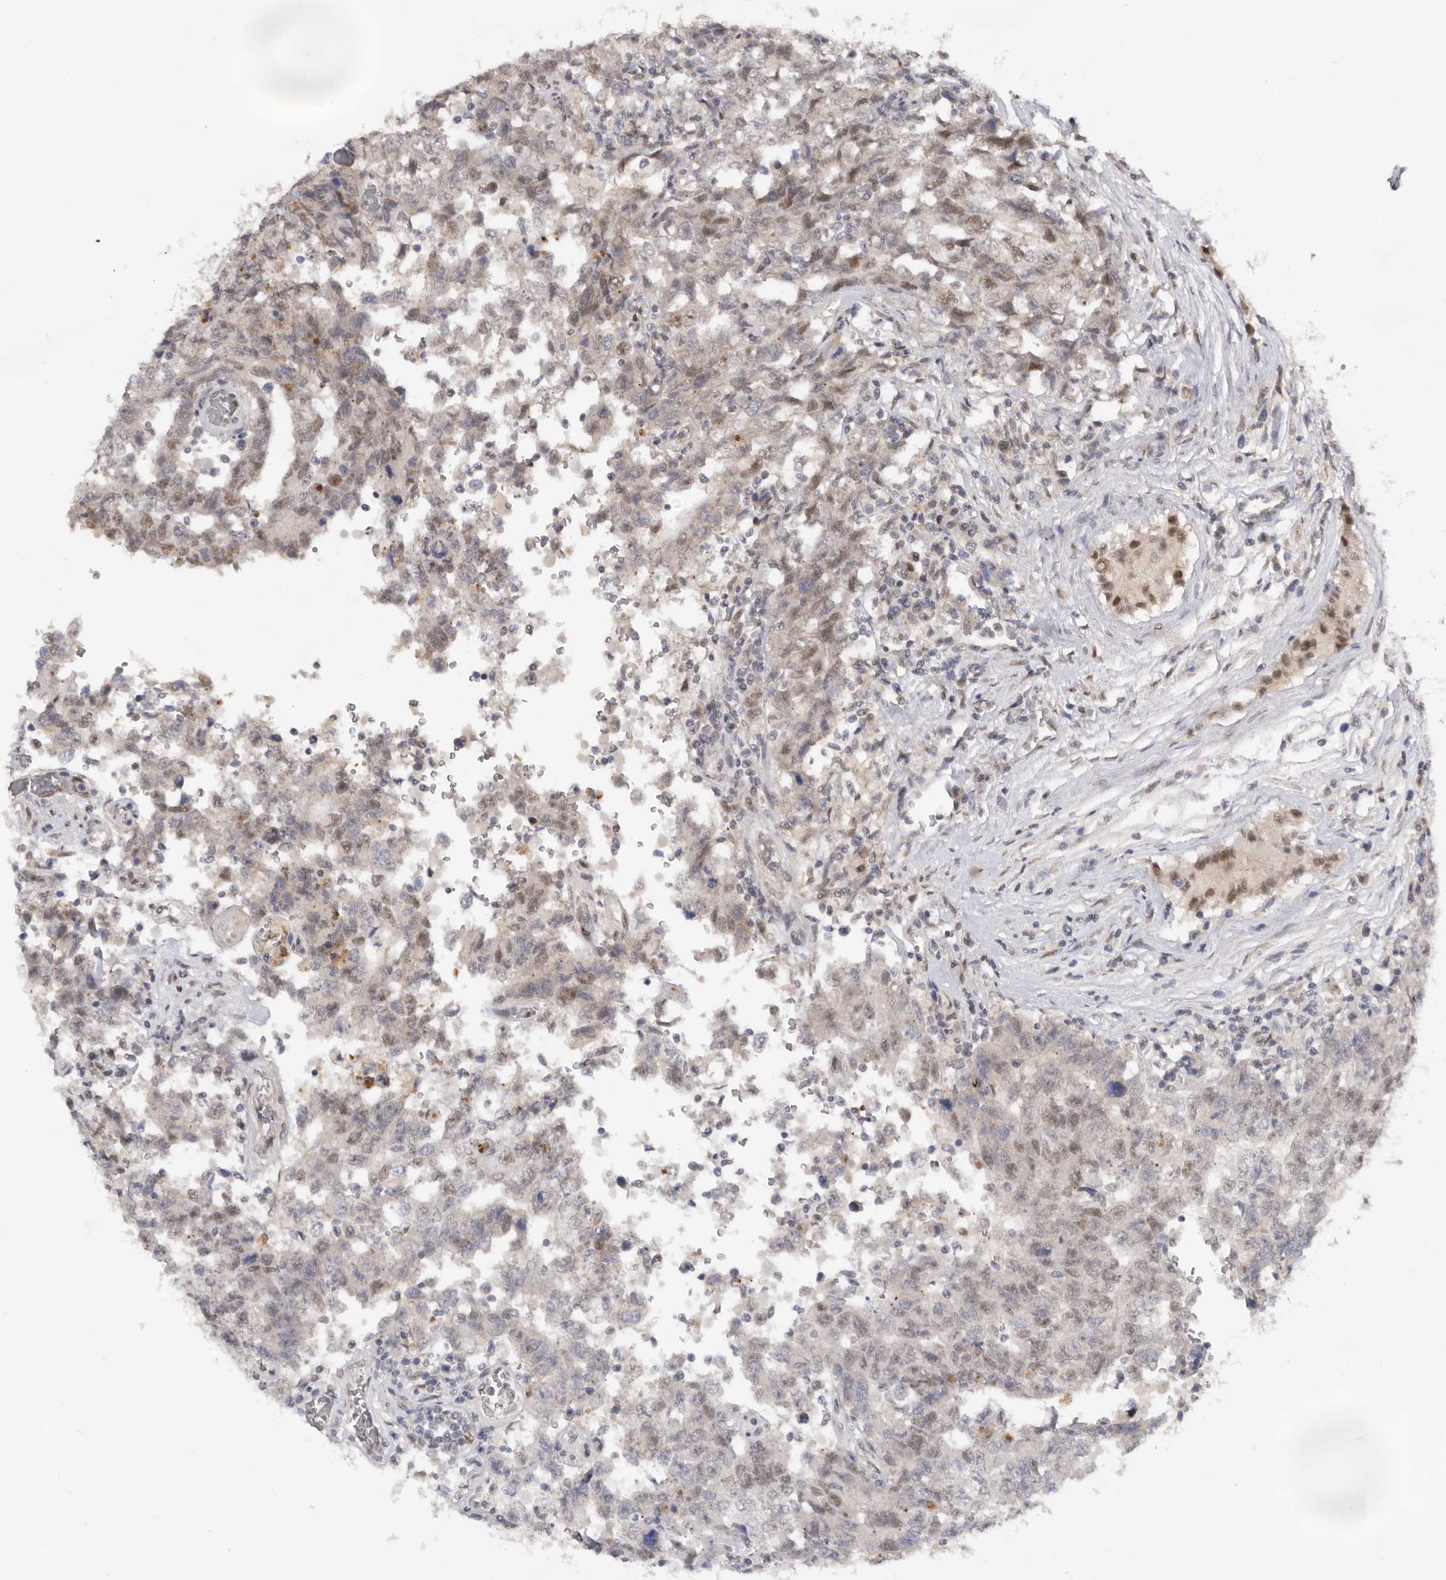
{"staining": {"intensity": "weak", "quantity": ">75%", "location": "nuclear"}, "tissue": "testis cancer", "cell_type": "Tumor cells", "image_type": "cancer", "snomed": [{"axis": "morphology", "description": "Carcinoma, Embryonal, NOS"}, {"axis": "topography", "description": "Testis"}], "caption": "This is a histology image of immunohistochemistry (IHC) staining of testis embryonal carcinoma, which shows weak positivity in the nuclear of tumor cells.", "gene": "BRCA2", "patient": {"sex": "male", "age": 26}}